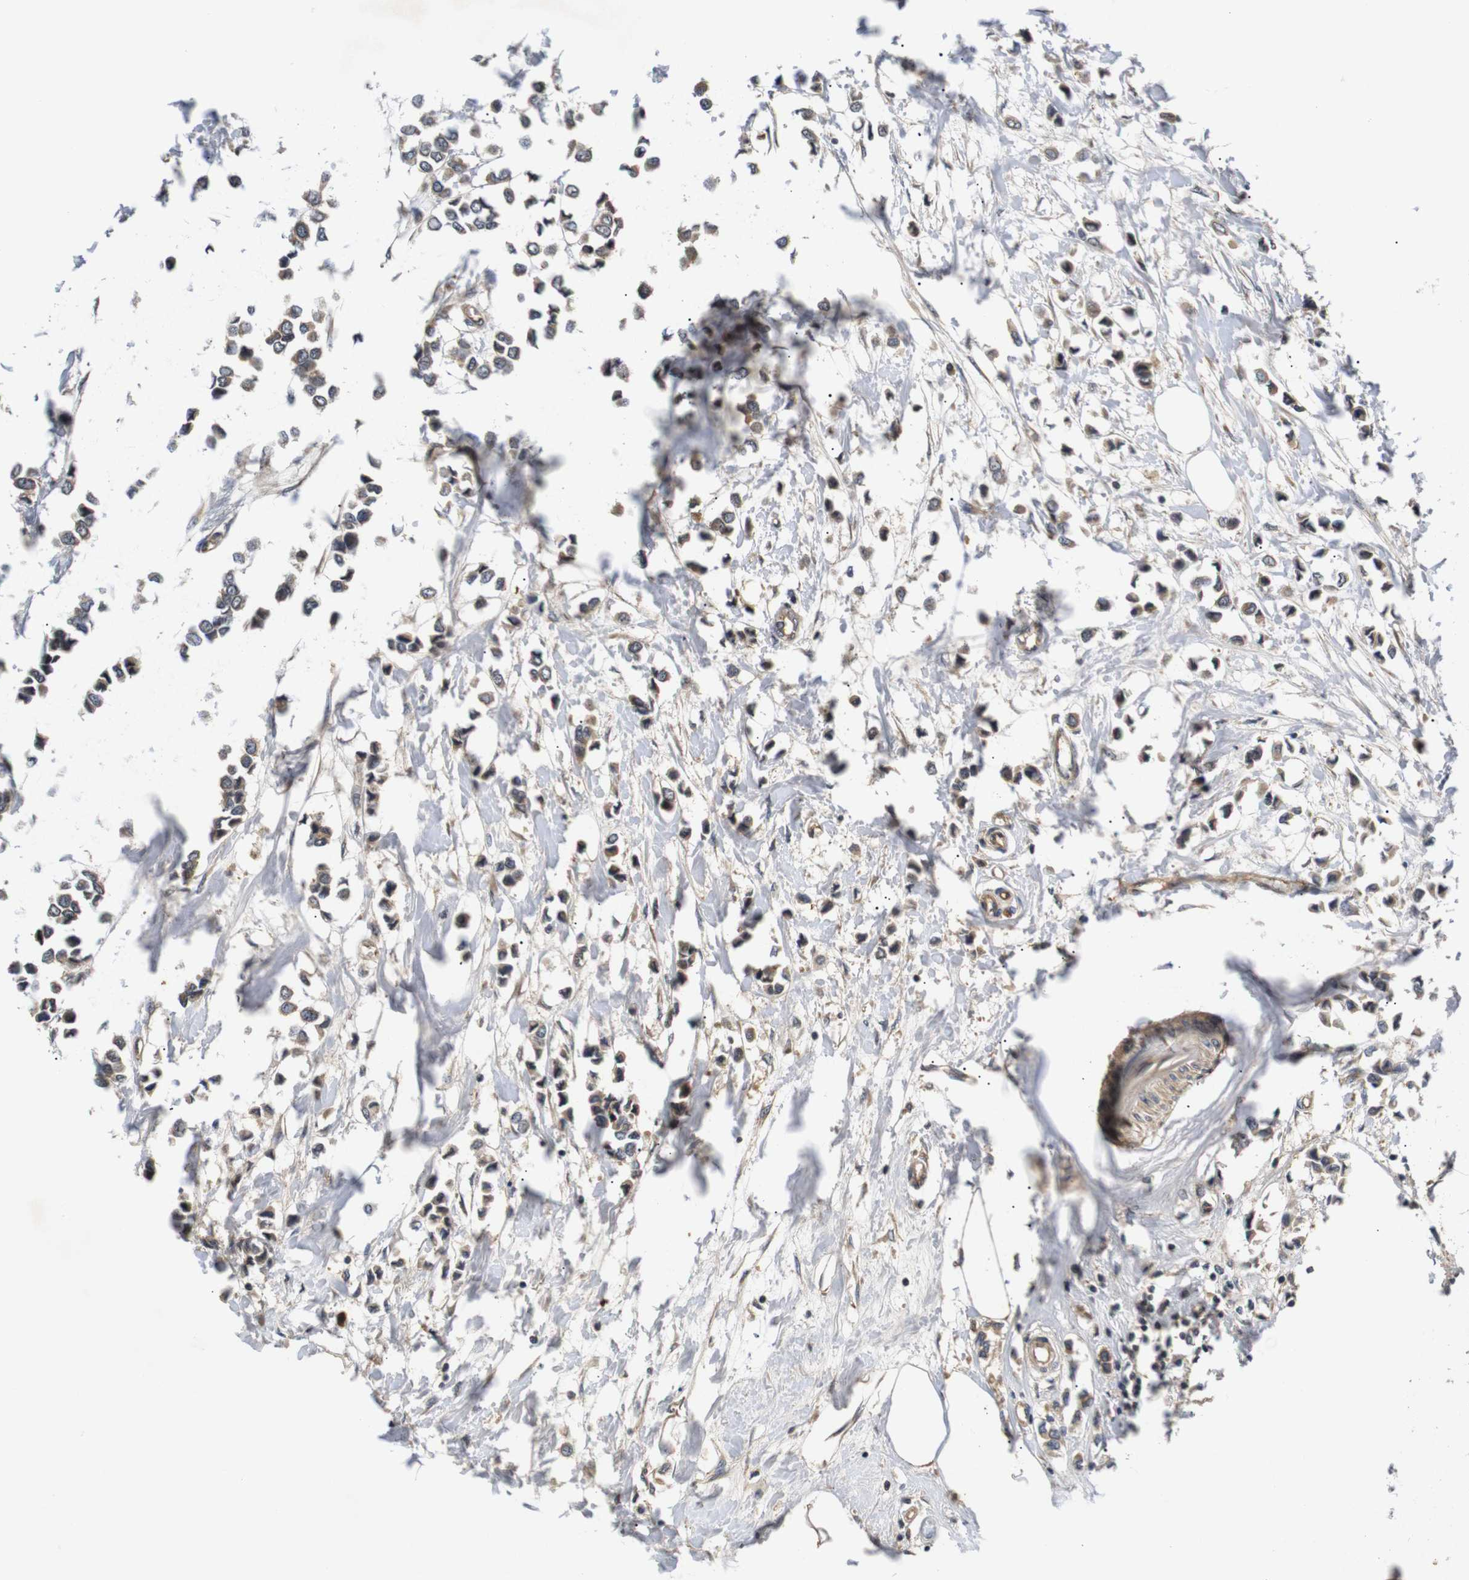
{"staining": {"intensity": "moderate", "quantity": ">75%", "location": "cytoplasmic/membranous"}, "tissue": "breast cancer", "cell_type": "Tumor cells", "image_type": "cancer", "snomed": [{"axis": "morphology", "description": "Lobular carcinoma"}, {"axis": "topography", "description": "Breast"}], "caption": "This micrograph displays immunohistochemistry staining of human breast cancer (lobular carcinoma), with medium moderate cytoplasmic/membranous positivity in approximately >75% of tumor cells.", "gene": "RIPK1", "patient": {"sex": "female", "age": 51}}